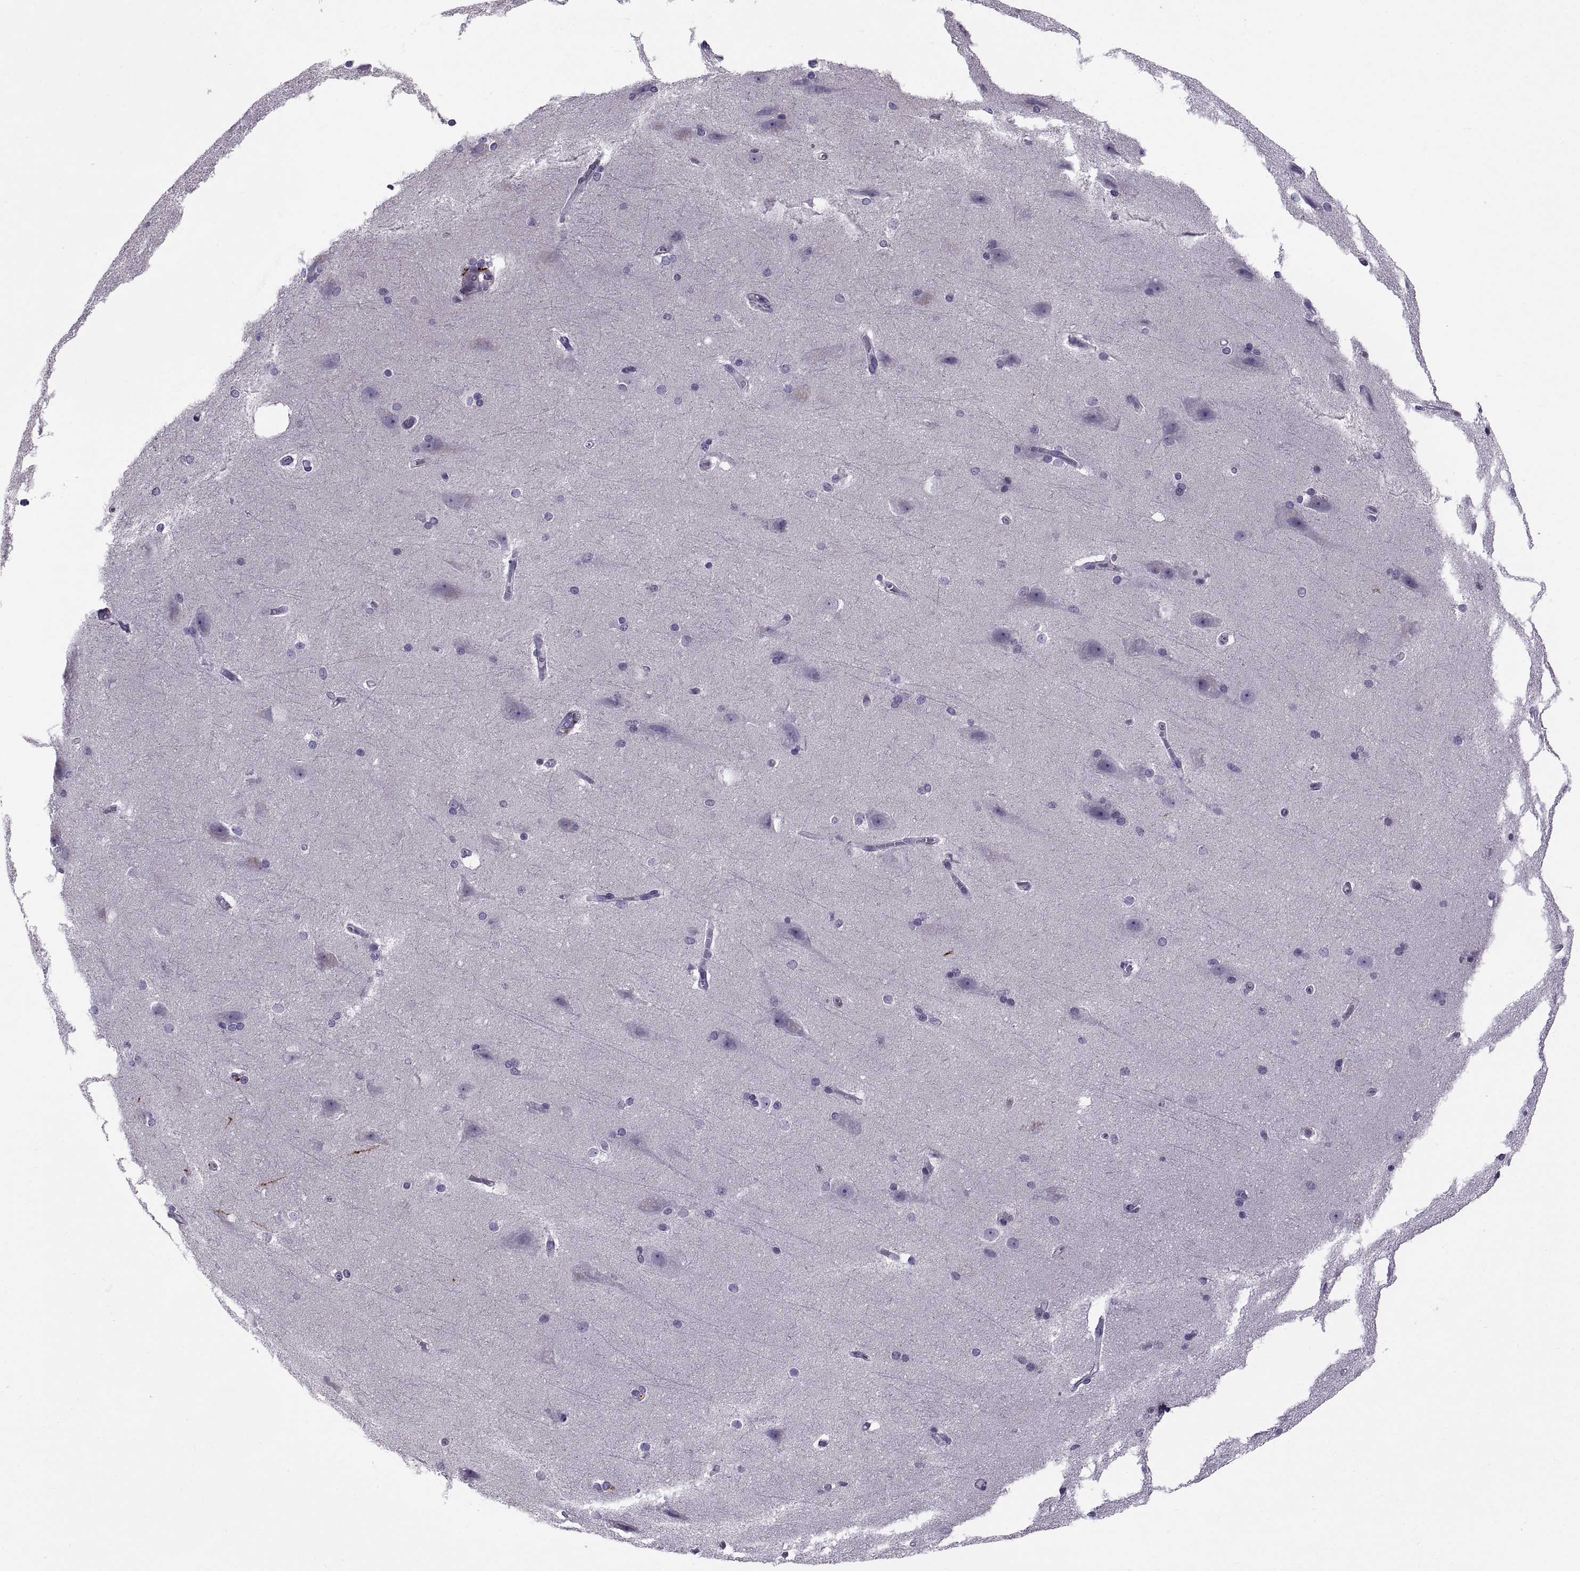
{"staining": {"intensity": "negative", "quantity": "none", "location": "none"}, "tissue": "hippocampus", "cell_type": "Glial cells", "image_type": "normal", "snomed": [{"axis": "morphology", "description": "Normal tissue, NOS"}, {"axis": "topography", "description": "Cerebral cortex"}, {"axis": "topography", "description": "Hippocampus"}], "caption": "Immunohistochemistry (IHC) of normal hippocampus displays no positivity in glial cells.", "gene": "CALCR", "patient": {"sex": "female", "age": 19}}